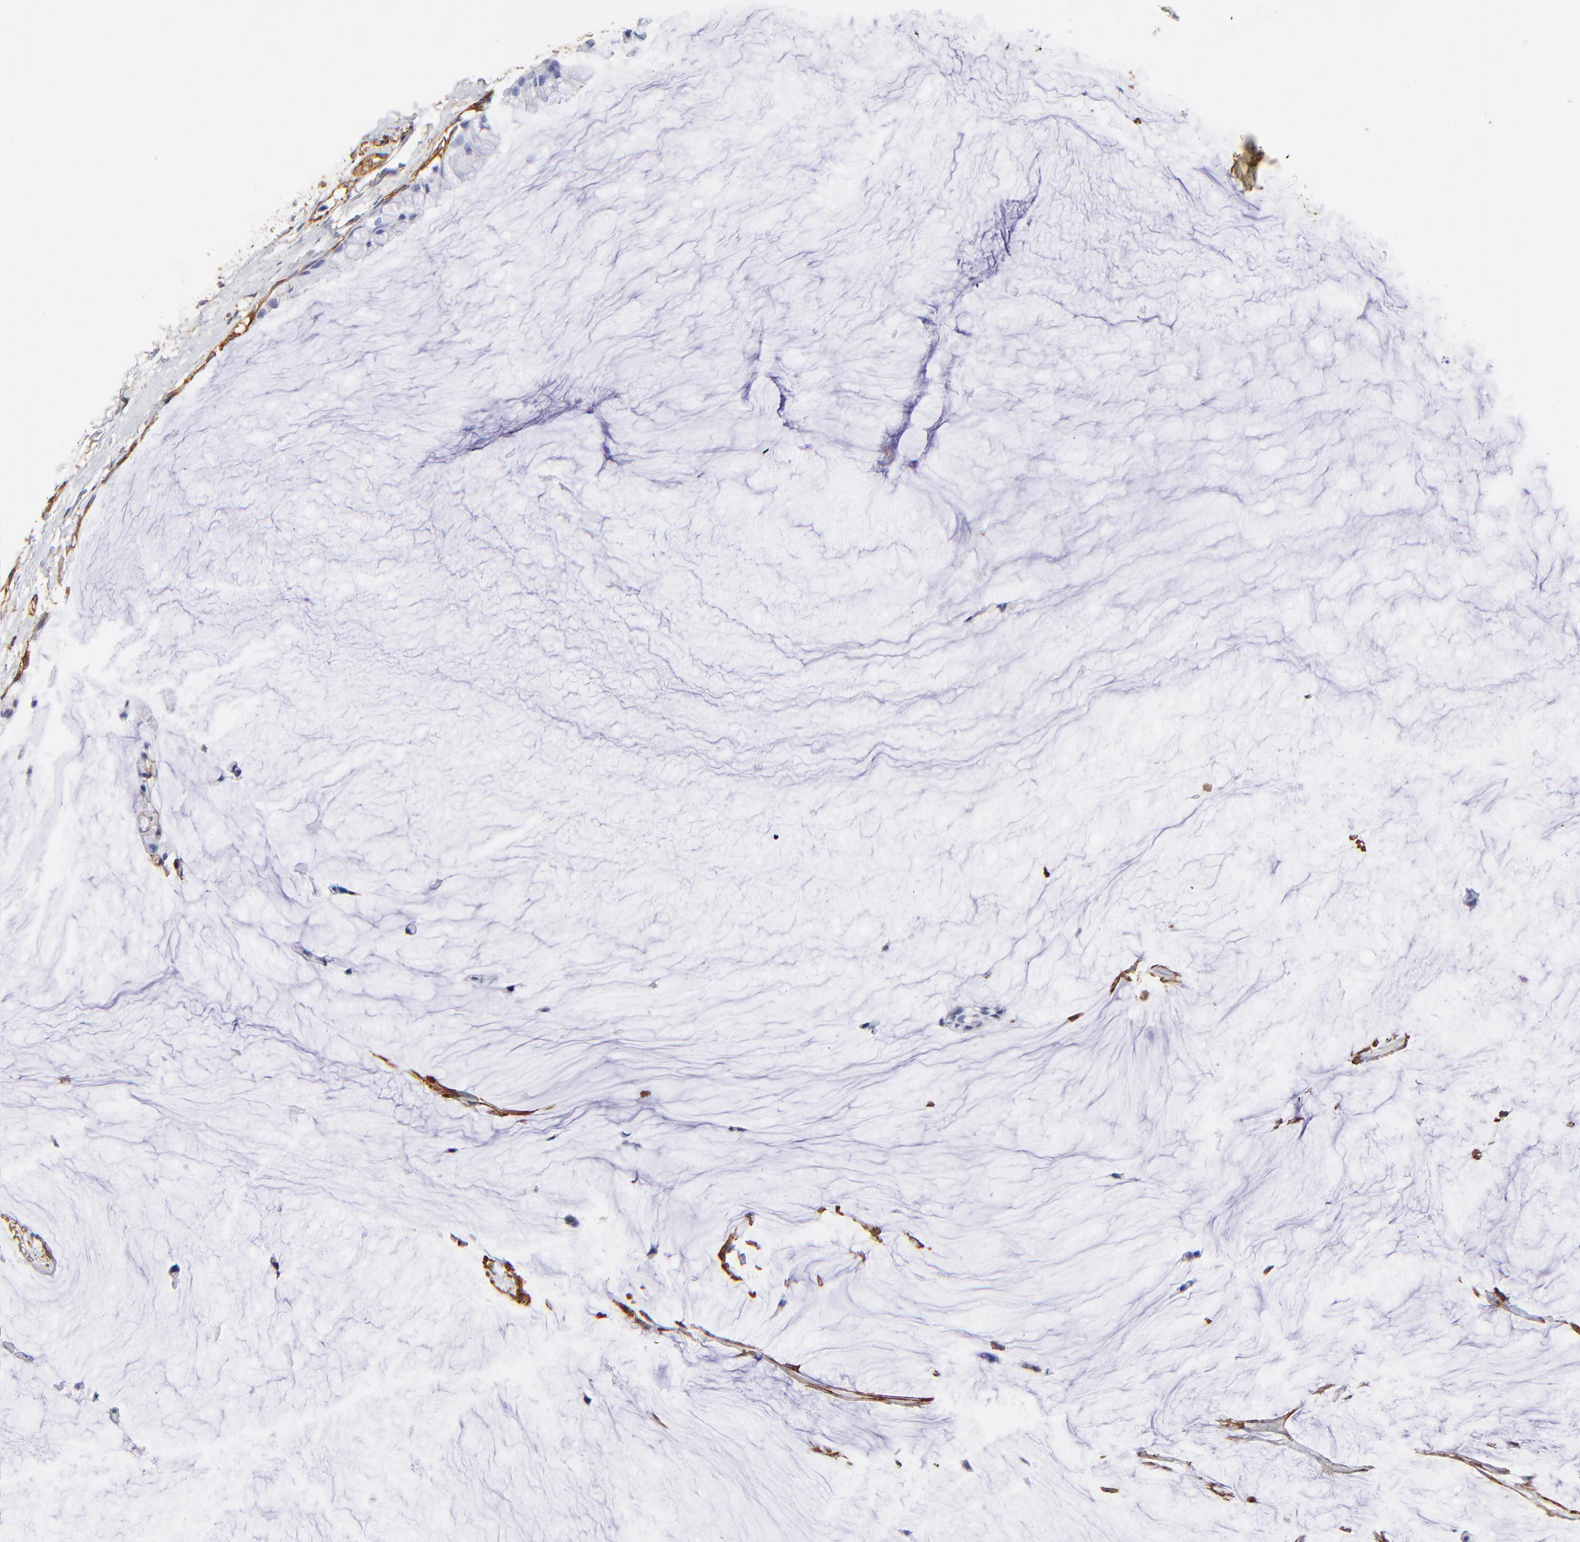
{"staining": {"intensity": "negative", "quantity": "none", "location": "none"}, "tissue": "ovarian cancer", "cell_type": "Tumor cells", "image_type": "cancer", "snomed": [{"axis": "morphology", "description": "Cystadenocarcinoma, mucinous, NOS"}, {"axis": "topography", "description": "Ovary"}], "caption": "Immunohistochemistry of ovarian cancer demonstrates no staining in tumor cells.", "gene": "FLNA", "patient": {"sex": "female", "age": 39}}